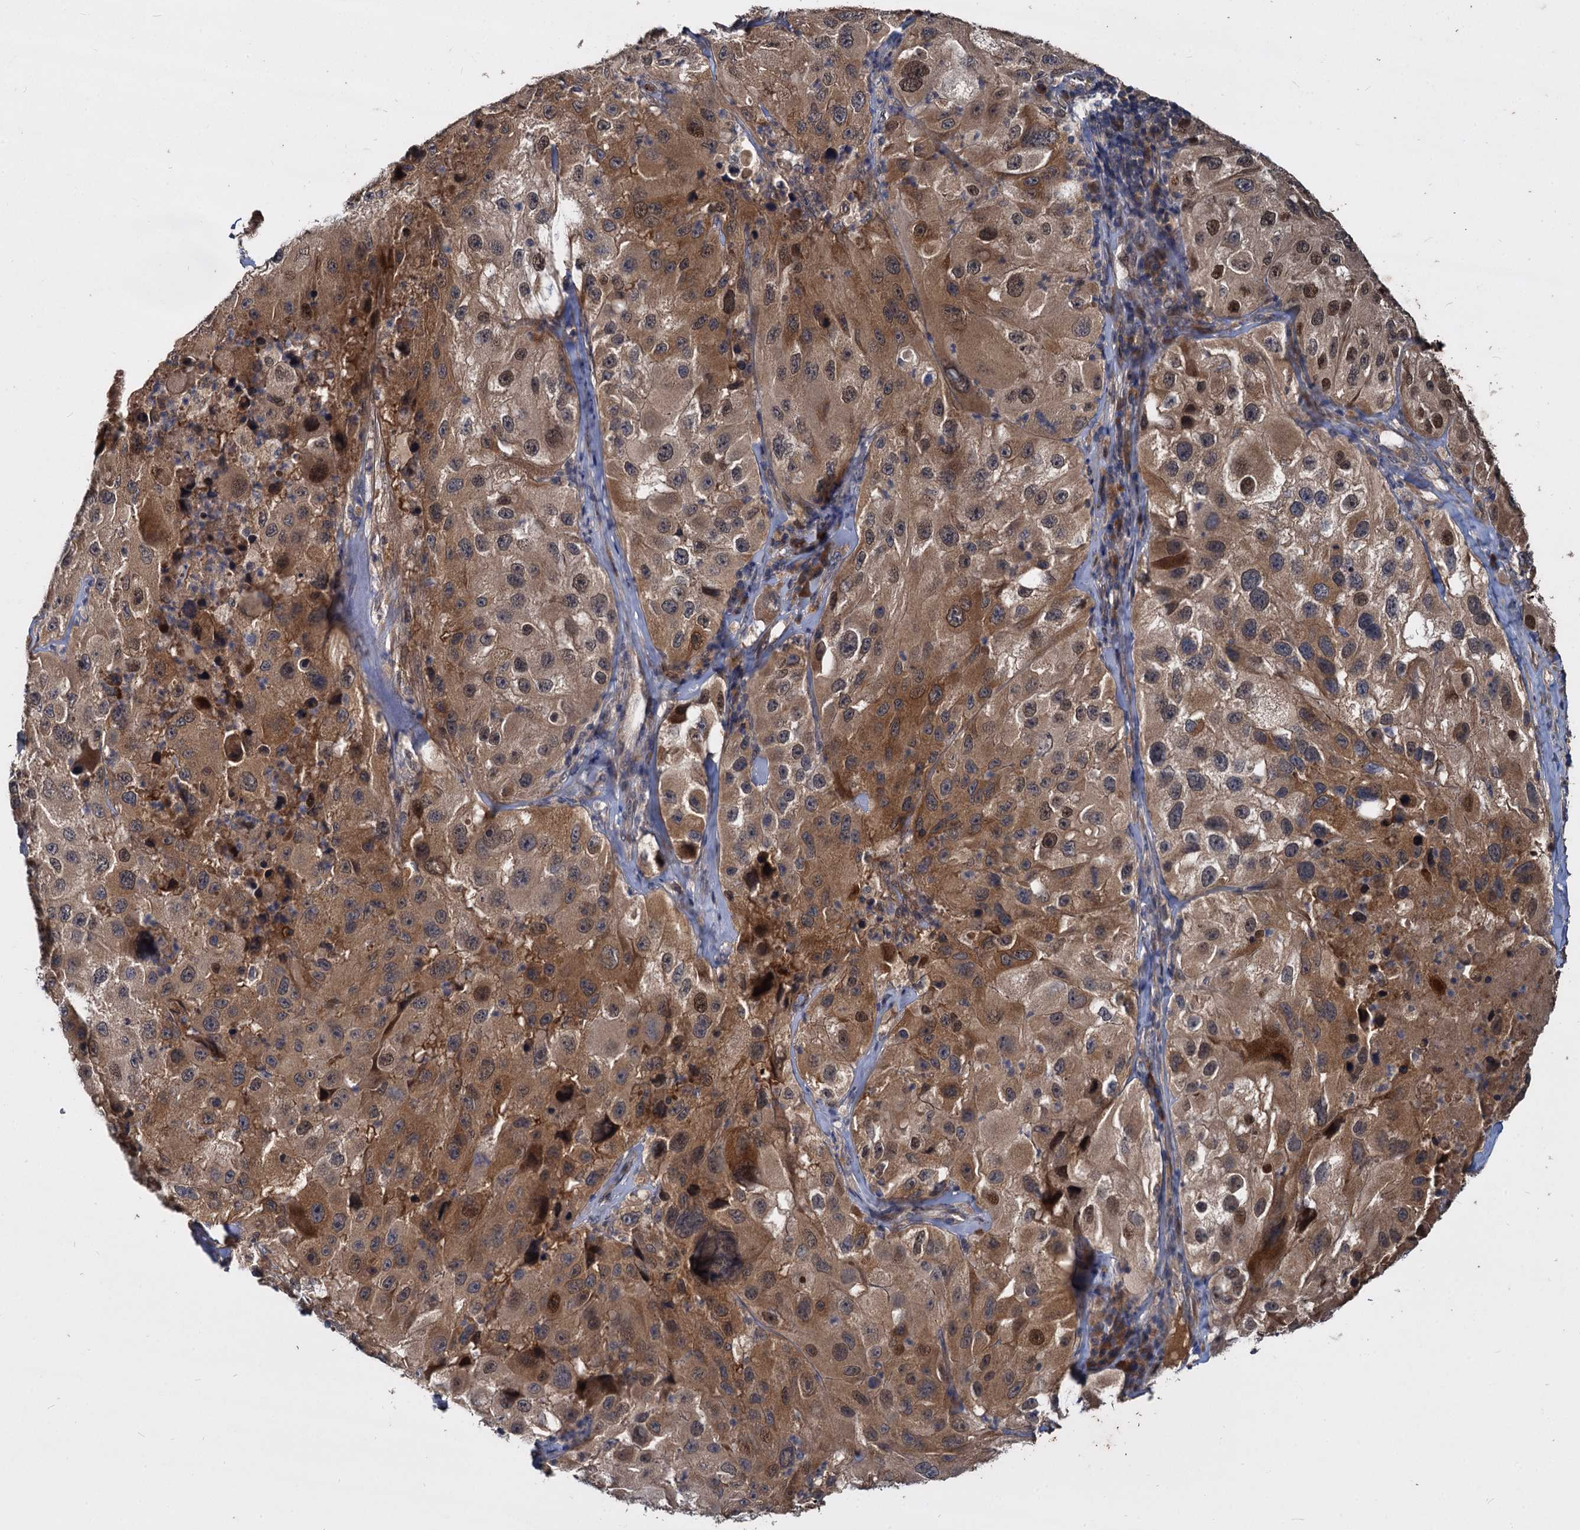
{"staining": {"intensity": "moderate", "quantity": ">75%", "location": "cytoplasmic/membranous"}, "tissue": "melanoma", "cell_type": "Tumor cells", "image_type": "cancer", "snomed": [{"axis": "morphology", "description": "Malignant melanoma, Metastatic site"}, {"axis": "topography", "description": "Lymph node"}], "caption": "Melanoma stained with immunohistochemistry (IHC) displays moderate cytoplasmic/membranous expression in about >75% of tumor cells.", "gene": "CCDC184", "patient": {"sex": "male", "age": 62}}